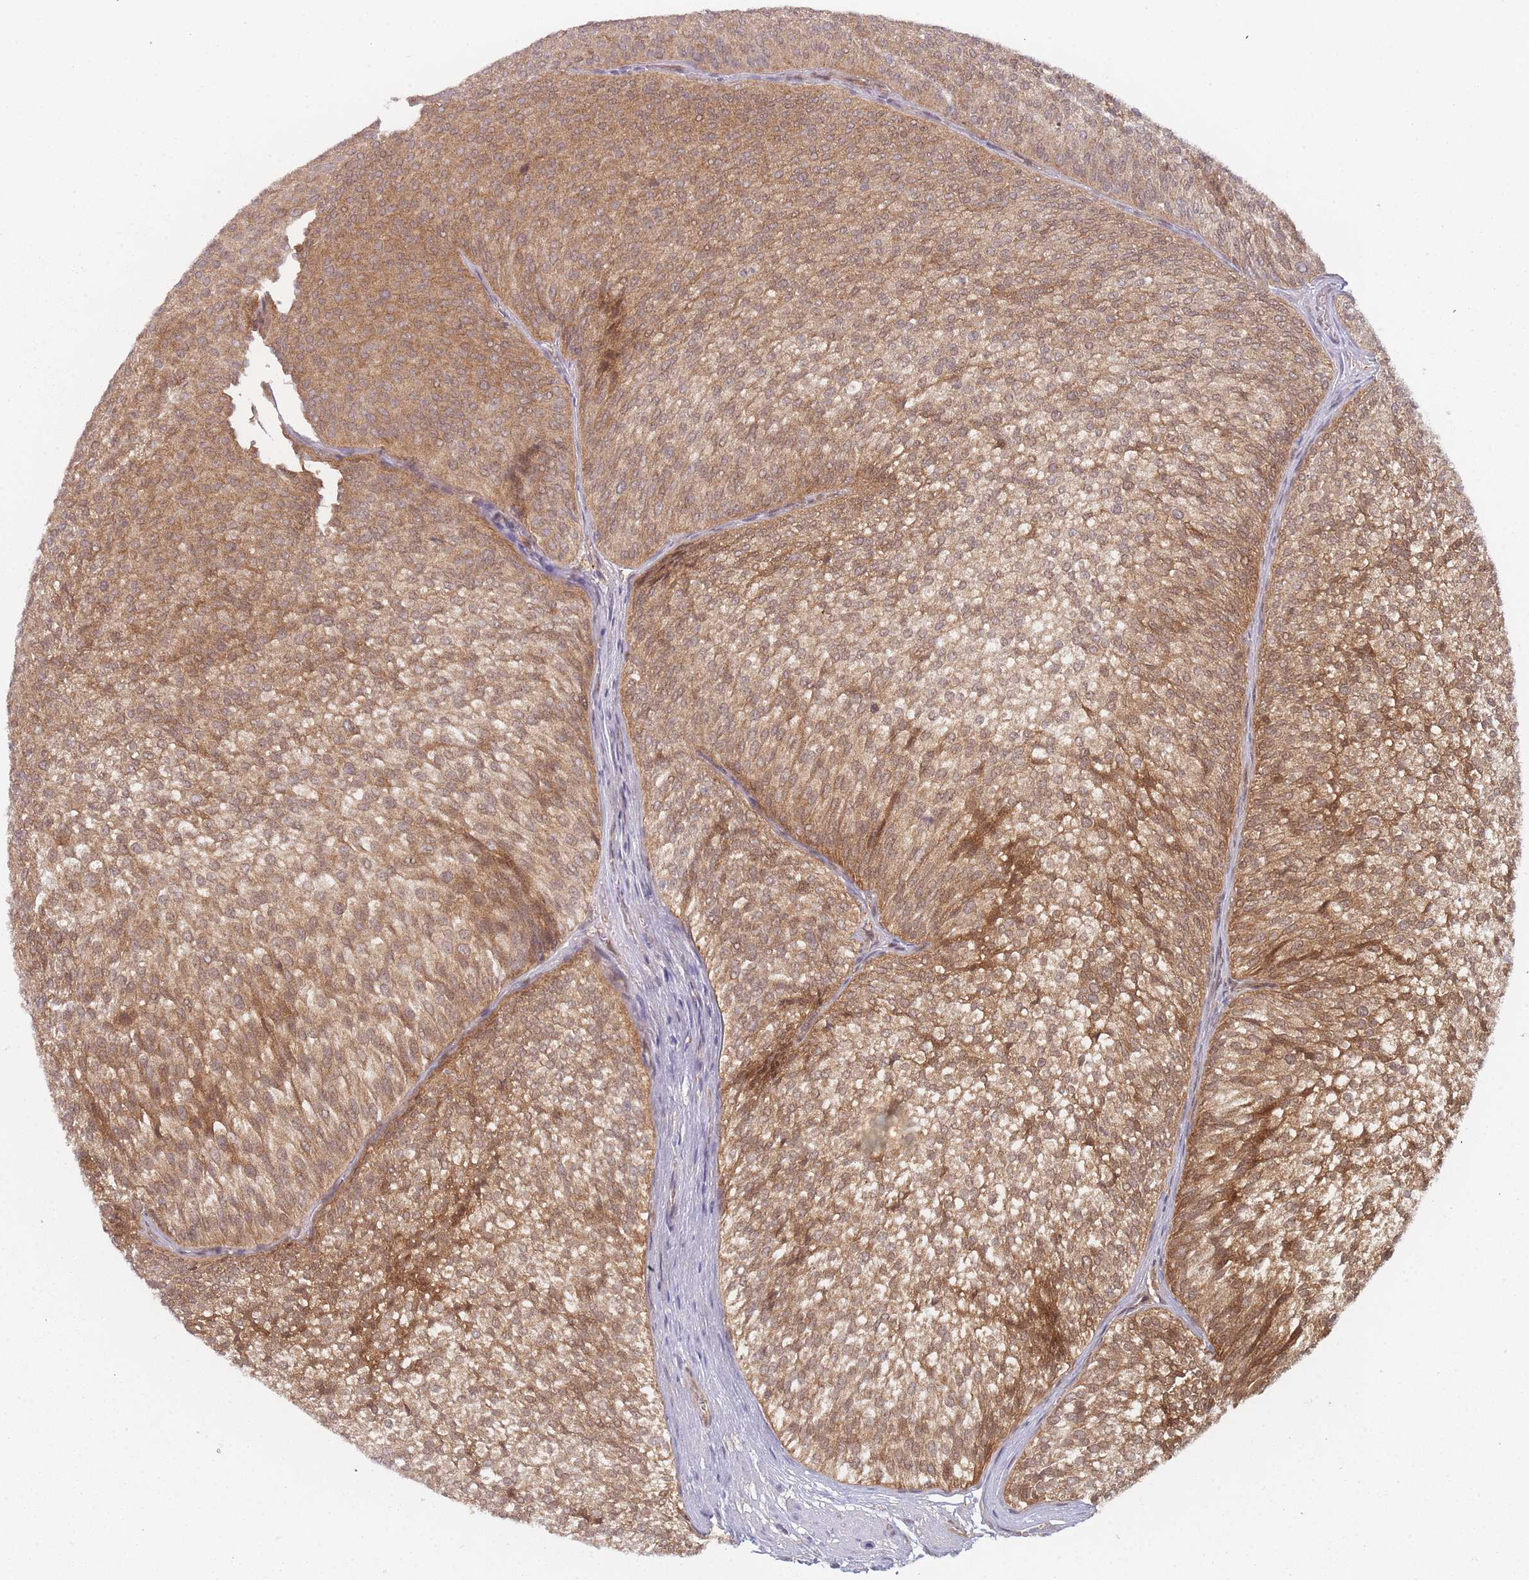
{"staining": {"intensity": "moderate", "quantity": ">75%", "location": "cytoplasmic/membranous"}, "tissue": "urothelial cancer", "cell_type": "Tumor cells", "image_type": "cancer", "snomed": [{"axis": "morphology", "description": "Urothelial carcinoma, Low grade"}, {"axis": "topography", "description": "Urinary bladder"}], "caption": "Urothelial cancer stained for a protein displays moderate cytoplasmic/membranous positivity in tumor cells.", "gene": "MRI1", "patient": {"sex": "male", "age": 91}}